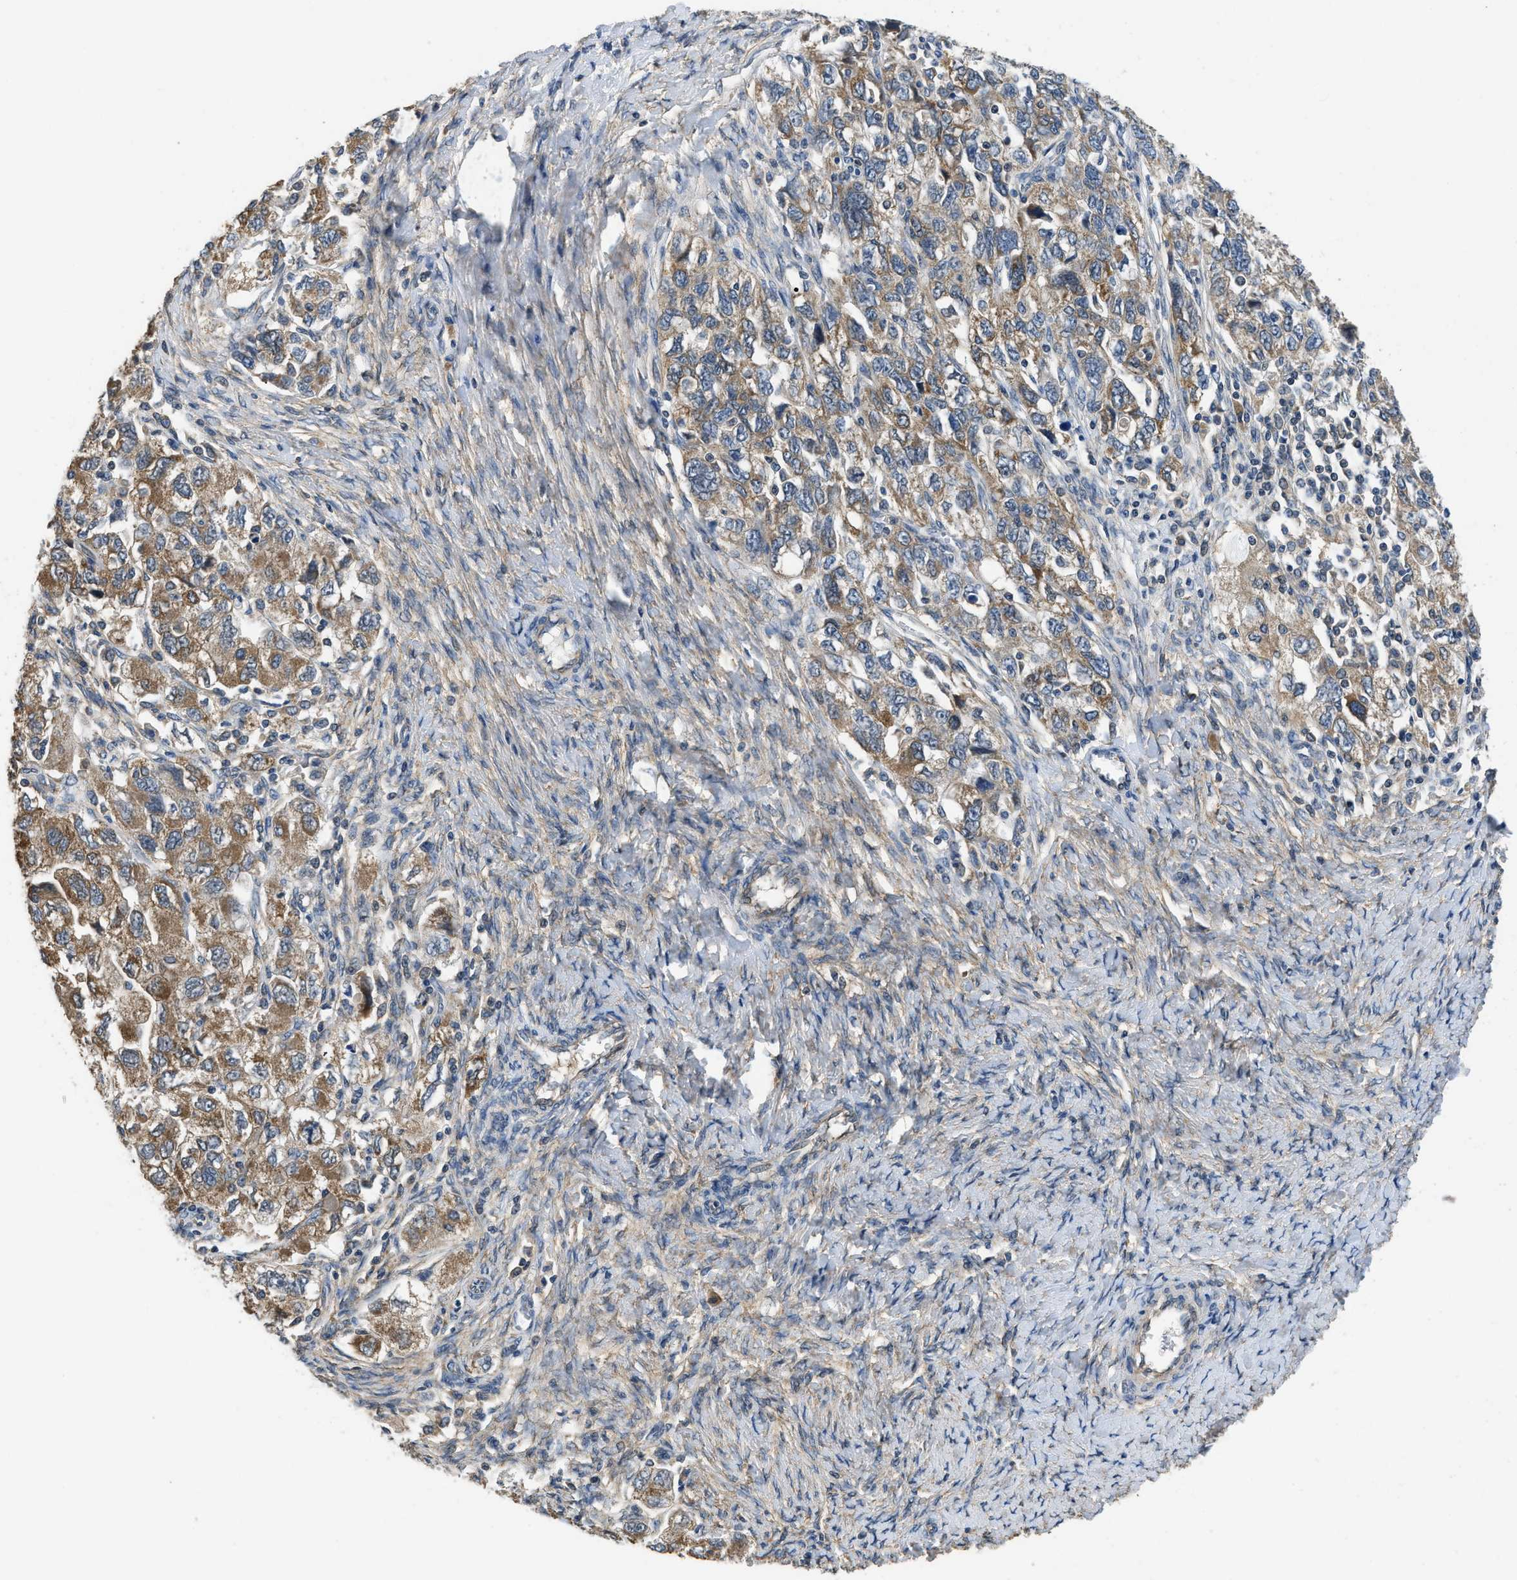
{"staining": {"intensity": "moderate", "quantity": ">75%", "location": "cytoplasmic/membranous"}, "tissue": "ovarian cancer", "cell_type": "Tumor cells", "image_type": "cancer", "snomed": [{"axis": "morphology", "description": "Carcinoma, NOS"}, {"axis": "morphology", "description": "Cystadenocarcinoma, serous, NOS"}, {"axis": "topography", "description": "Ovary"}], "caption": "Serous cystadenocarcinoma (ovarian) tissue exhibits moderate cytoplasmic/membranous expression in approximately >75% of tumor cells", "gene": "SSH2", "patient": {"sex": "female", "age": 69}}